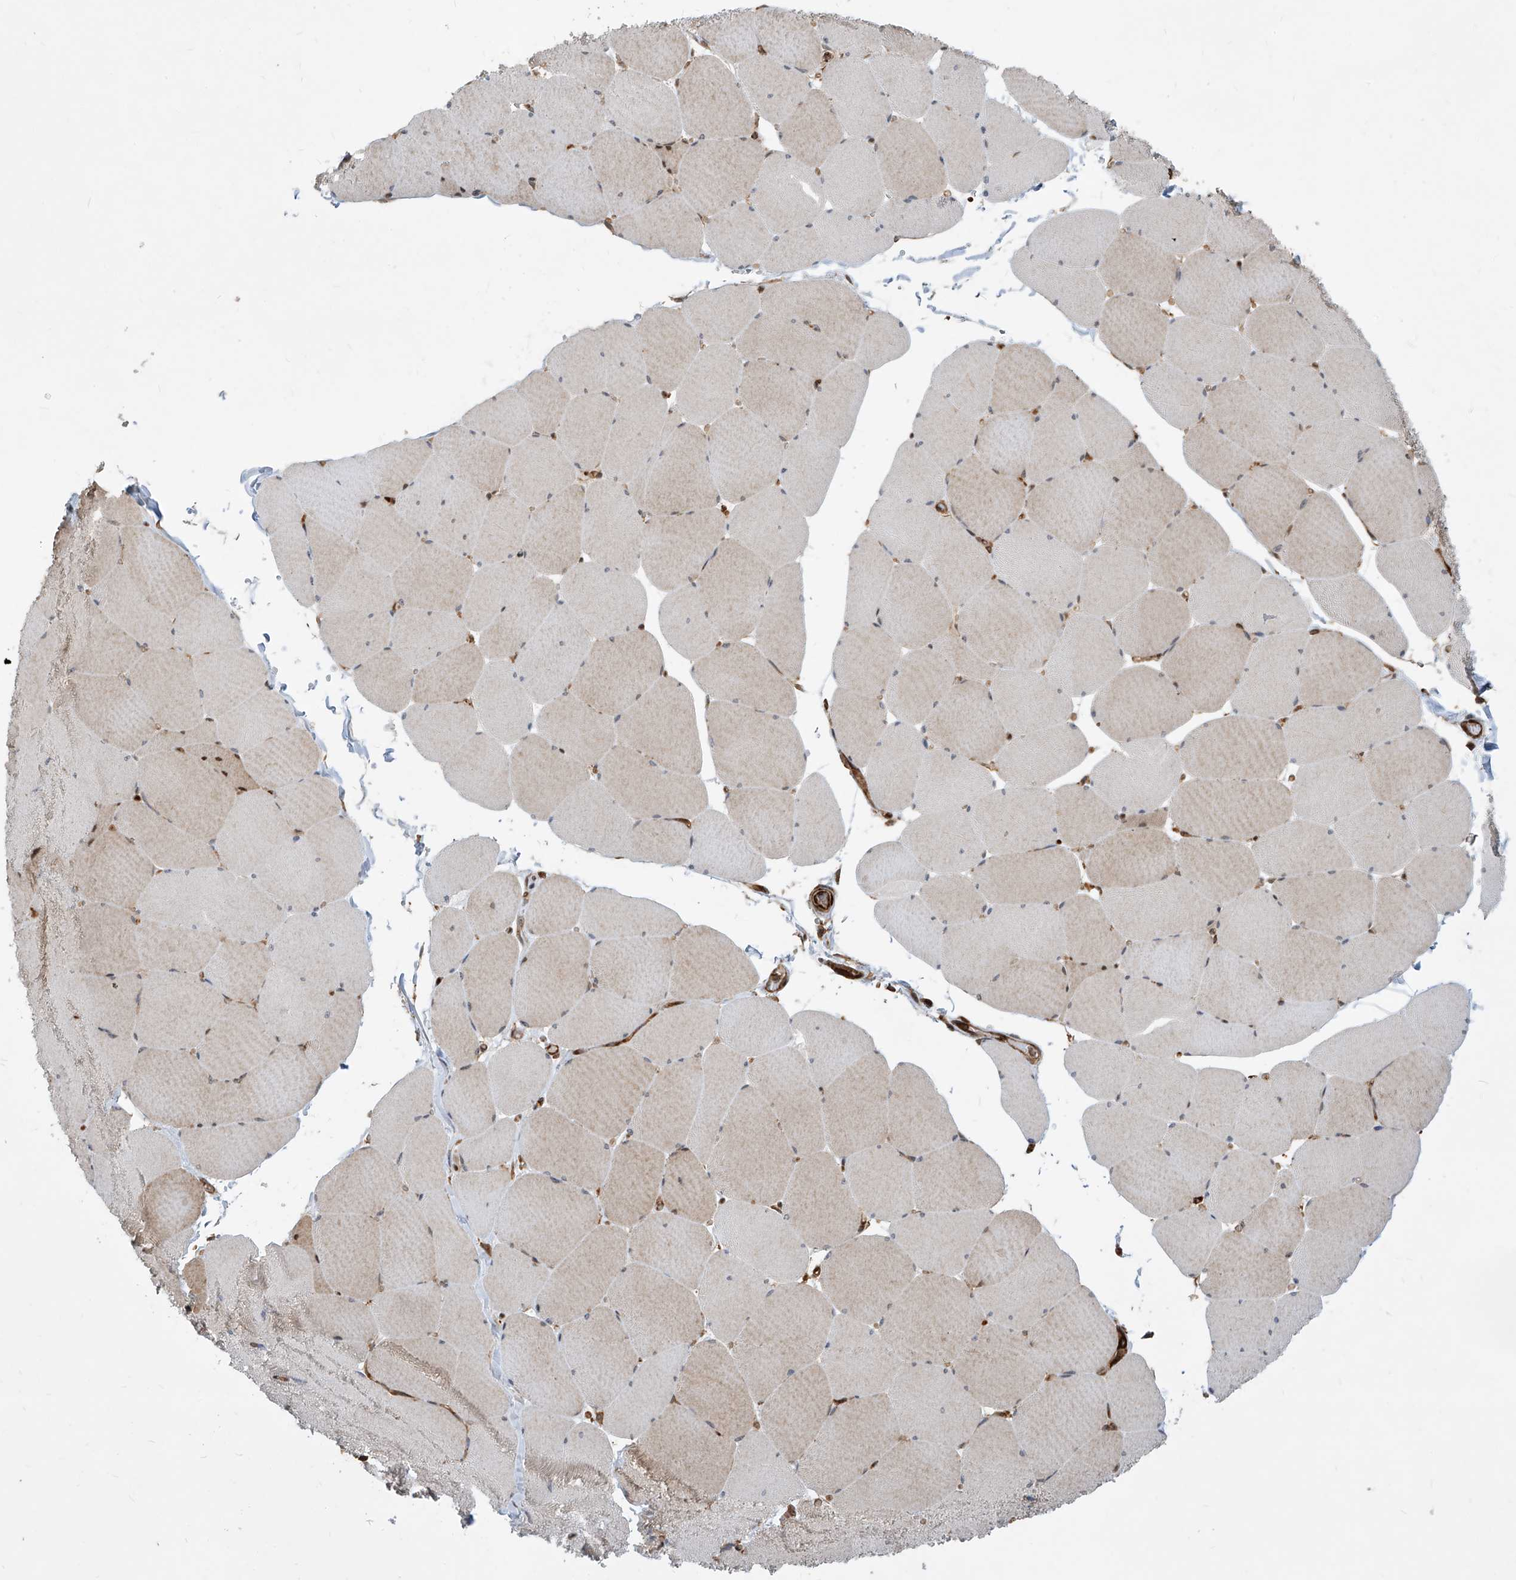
{"staining": {"intensity": "moderate", "quantity": "25%-75%", "location": "cytoplasmic/membranous"}, "tissue": "skeletal muscle", "cell_type": "Myocytes", "image_type": "normal", "snomed": [{"axis": "morphology", "description": "Normal tissue, NOS"}, {"axis": "topography", "description": "Skeletal muscle"}, {"axis": "topography", "description": "Head-Neck"}], "caption": "The immunohistochemical stain labels moderate cytoplasmic/membranous expression in myocytes of unremarkable skeletal muscle.", "gene": "MAGED2", "patient": {"sex": "male", "age": 66}}